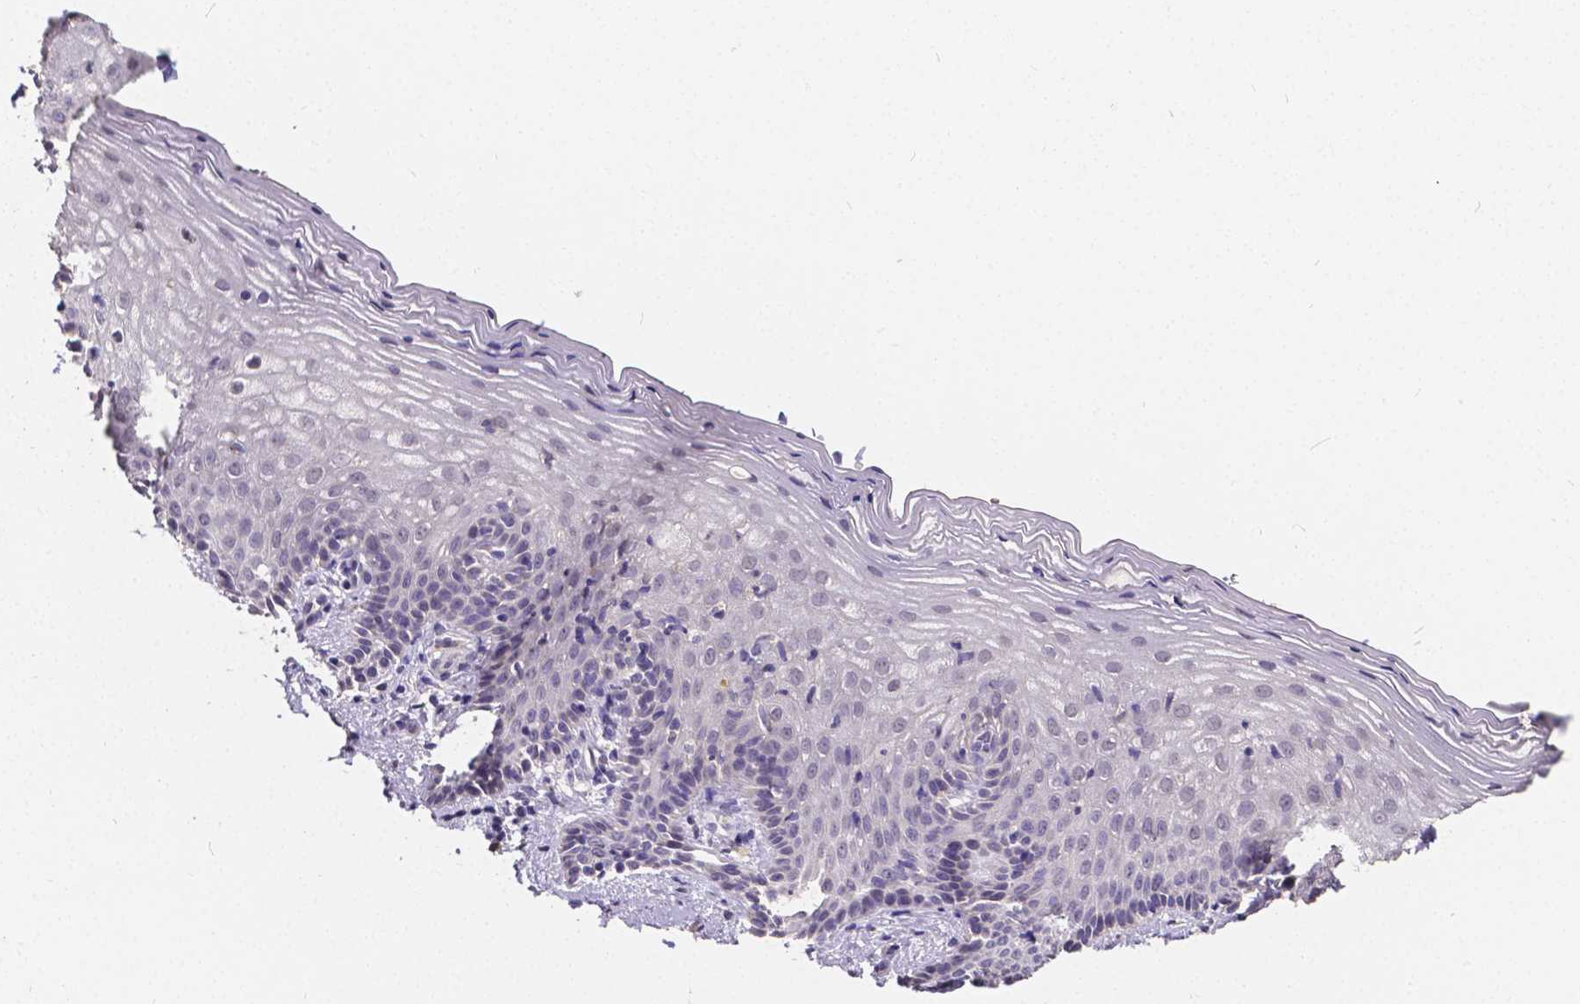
{"staining": {"intensity": "negative", "quantity": "none", "location": "none"}, "tissue": "vagina", "cell_type": "Squamous epithelial cells", "image_type": "normal", "snomed": [{"axis": "morphology", "description": "Normal tissue, NOS"}, {"axis": "topography", "description": "Vagina"}], "caption": "Immunohistochemical staining of normal vagina displays no significant expression in squamous epithelial cells.", "gene": "CTNNA2", "patient": {"sex": "female", "age": 45}}